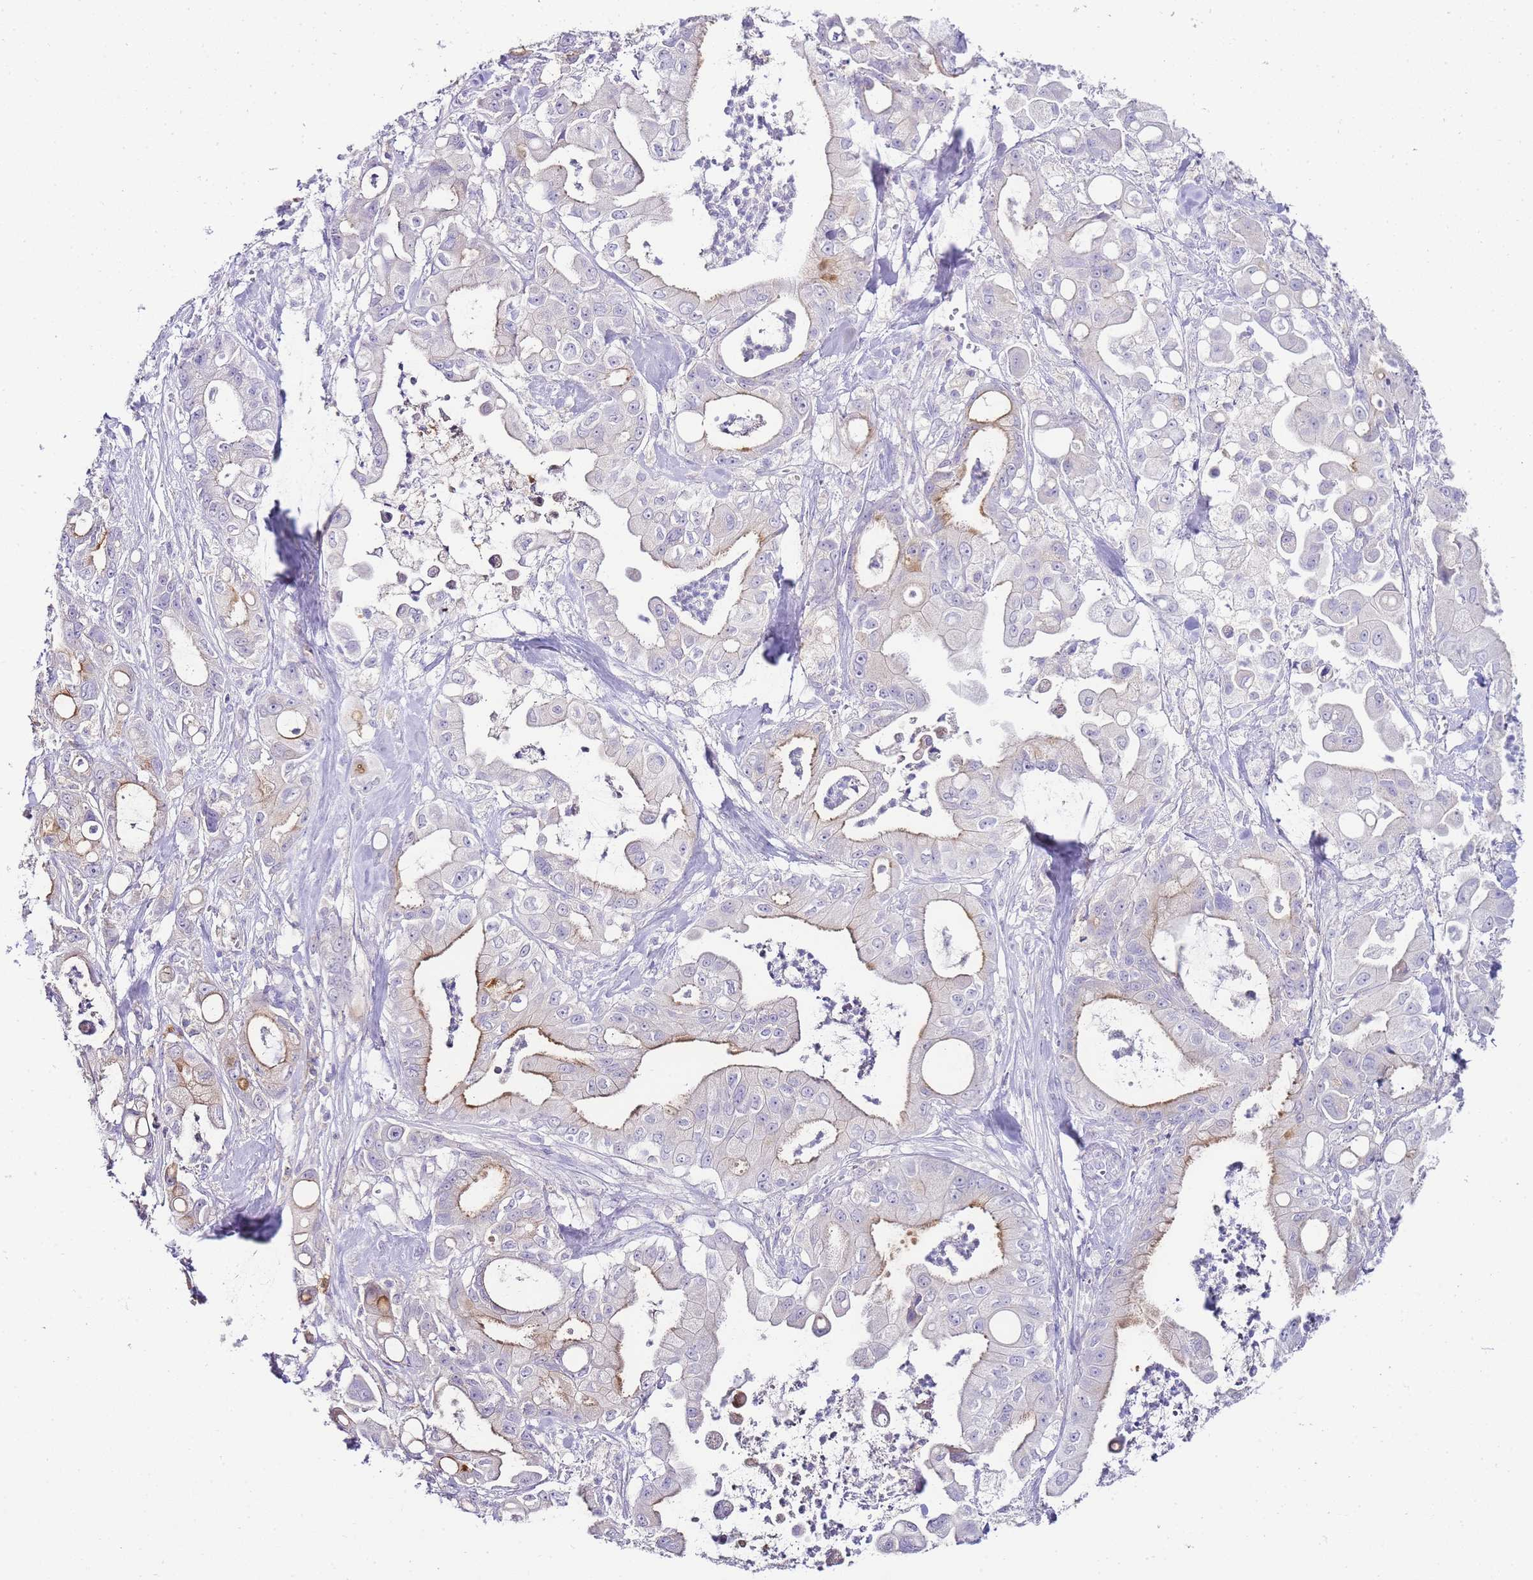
{"staining": {"intensity": "weak", "quantity": "<25%", "location": "cytoplasmic/membranous"}, "tissue": "pancreatic cancer", "cell_type": "Tumor cells", "image_type": "cancer", "snomed": [{"axis": "morphology", "description": "Adenocarcinoma, NOS"}, {"axis": "topography", "description": "Pancreas"}], "caption": "Human pancreatic cancer stained for a protein using IHC shows no positivity in tumor cells.", "gene": "DPP4", "patient": {"sex": "male", "age": 68}}